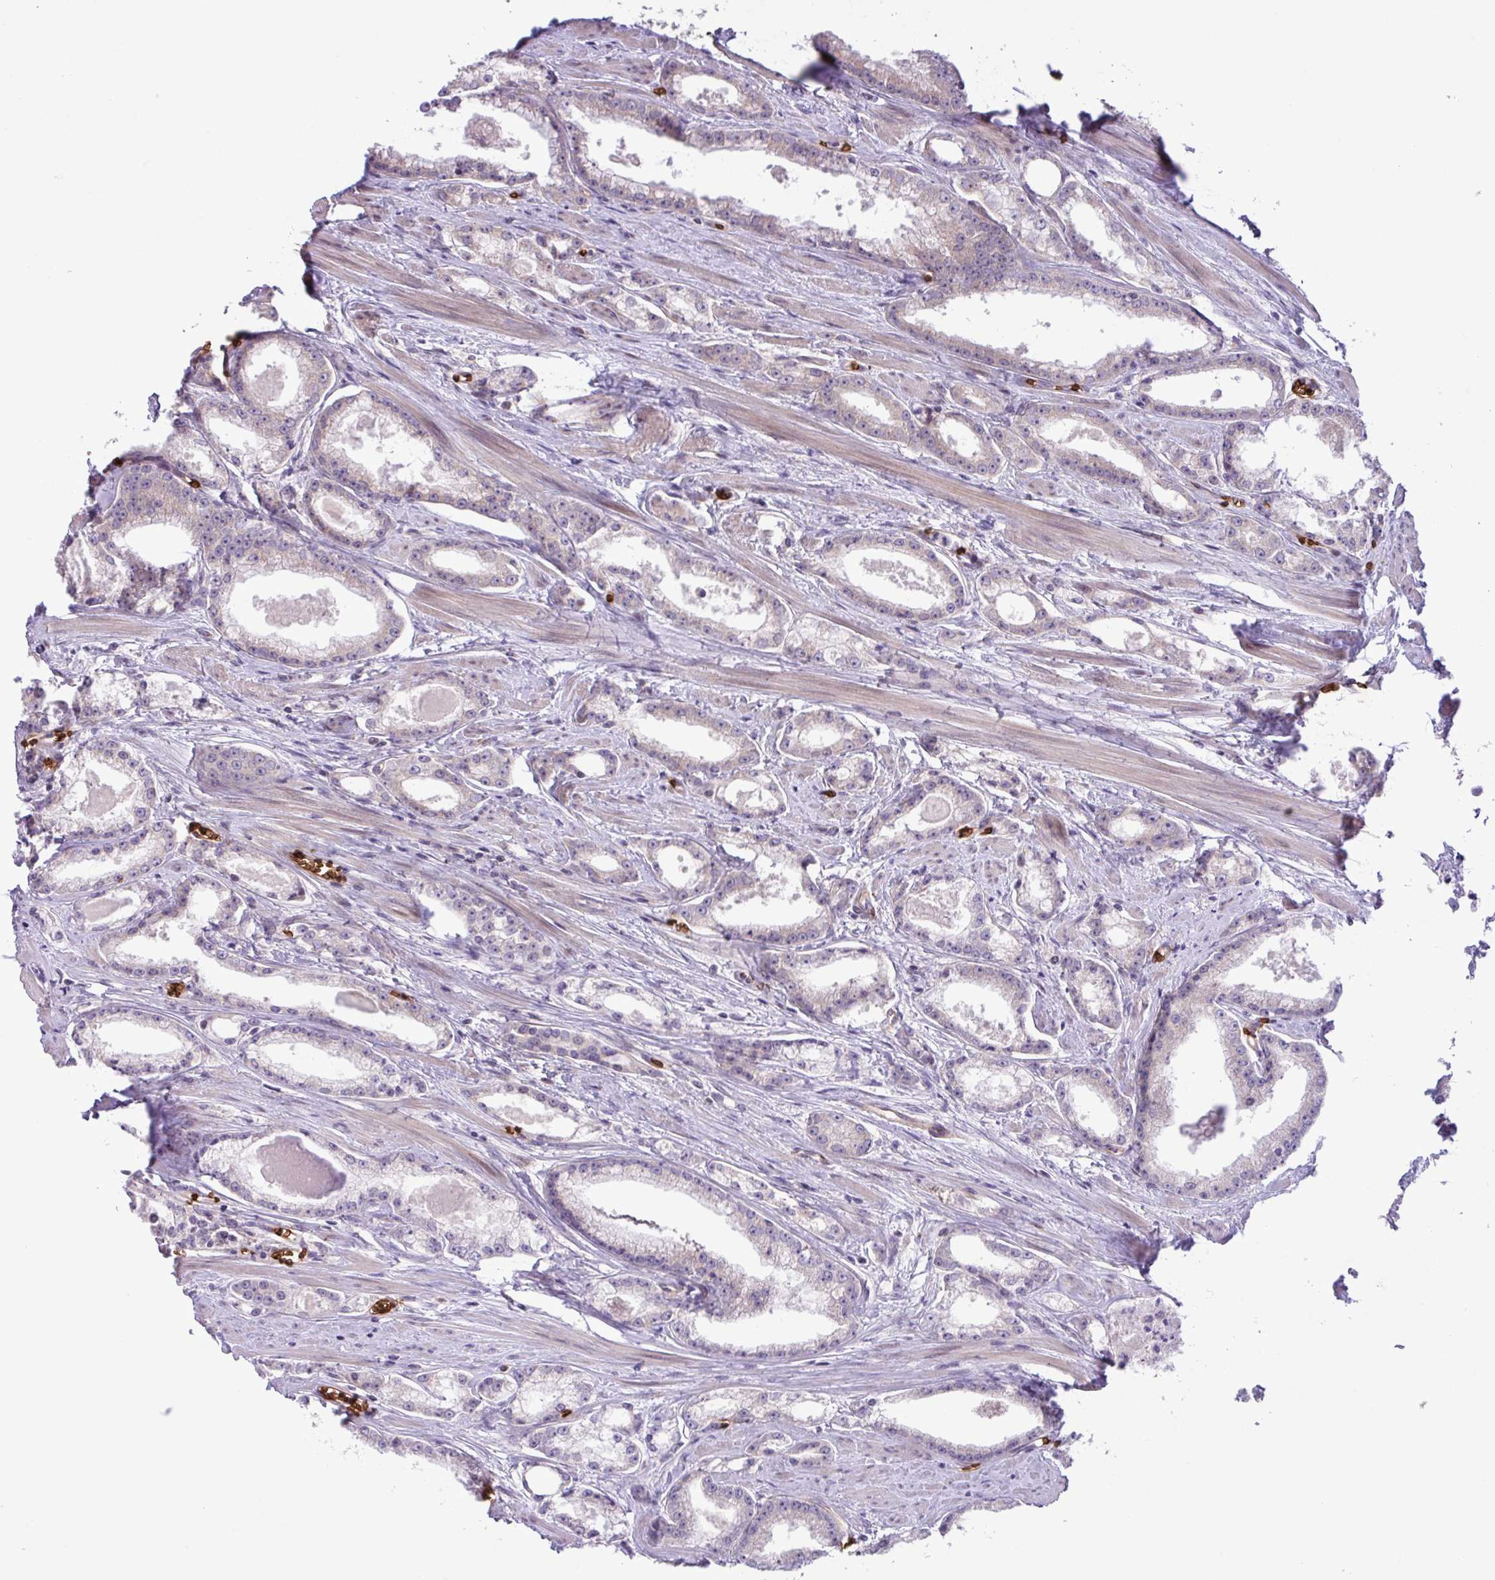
{"staining": {"intensity": "negative", "quantity": "none", "location": "none"}, "tissue": "prostate cancer", "cell_type": "Tumor cells", "image_type": "cancer", "snomed": [{"axis": "morphology", "description": "Adenocarcinoma, Low grade"}, {"axis": "topography", "description": "Prostate and seminal vesicle, NOS"}], "caption": "Immunohistochemistry of prostate cancer demonstrates no positivity in tumor cells.", "gene": "RAD21L1", "patient": {"sex": "male", "age": 60}}